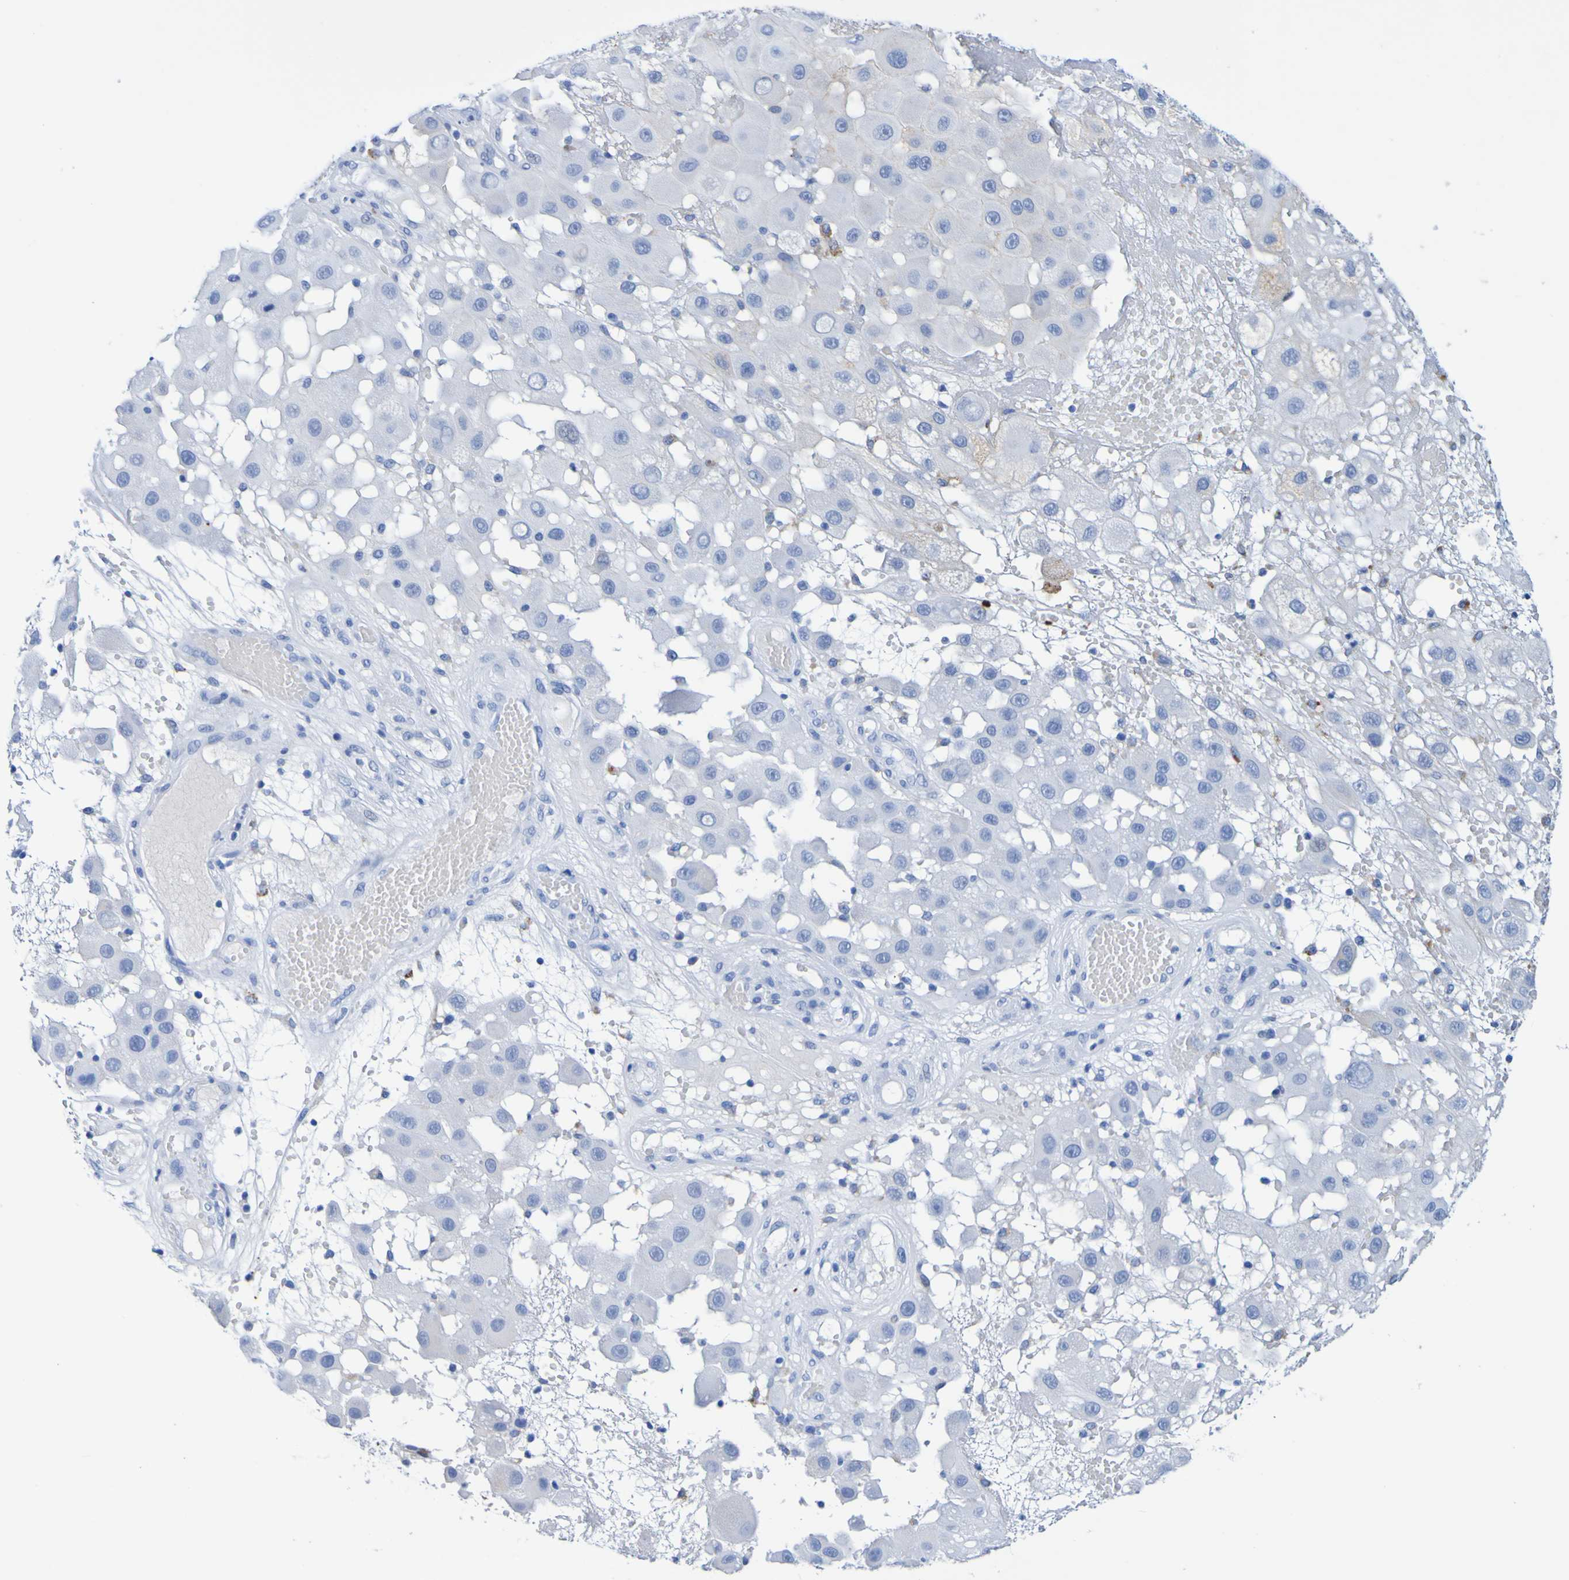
{"staining": {"intensity": "negative", "quantity": "none", "location": "none"}, "tissue": "melanoma", "cell_type": "Tumor cells", "image_type": "cancer", "snomed": [{"axis": "morphology", "description": "Malignant melanoma, NOS"}, {"axis": "topography", "description": "Skin"}], "caption": "High power microscopy photomicrograph of an IHC photomicrograph of melanoma, revealing no significant expression in tumor cells.", "gene": "DPEP1", "patient": {"sex": "female", "age": 81}}